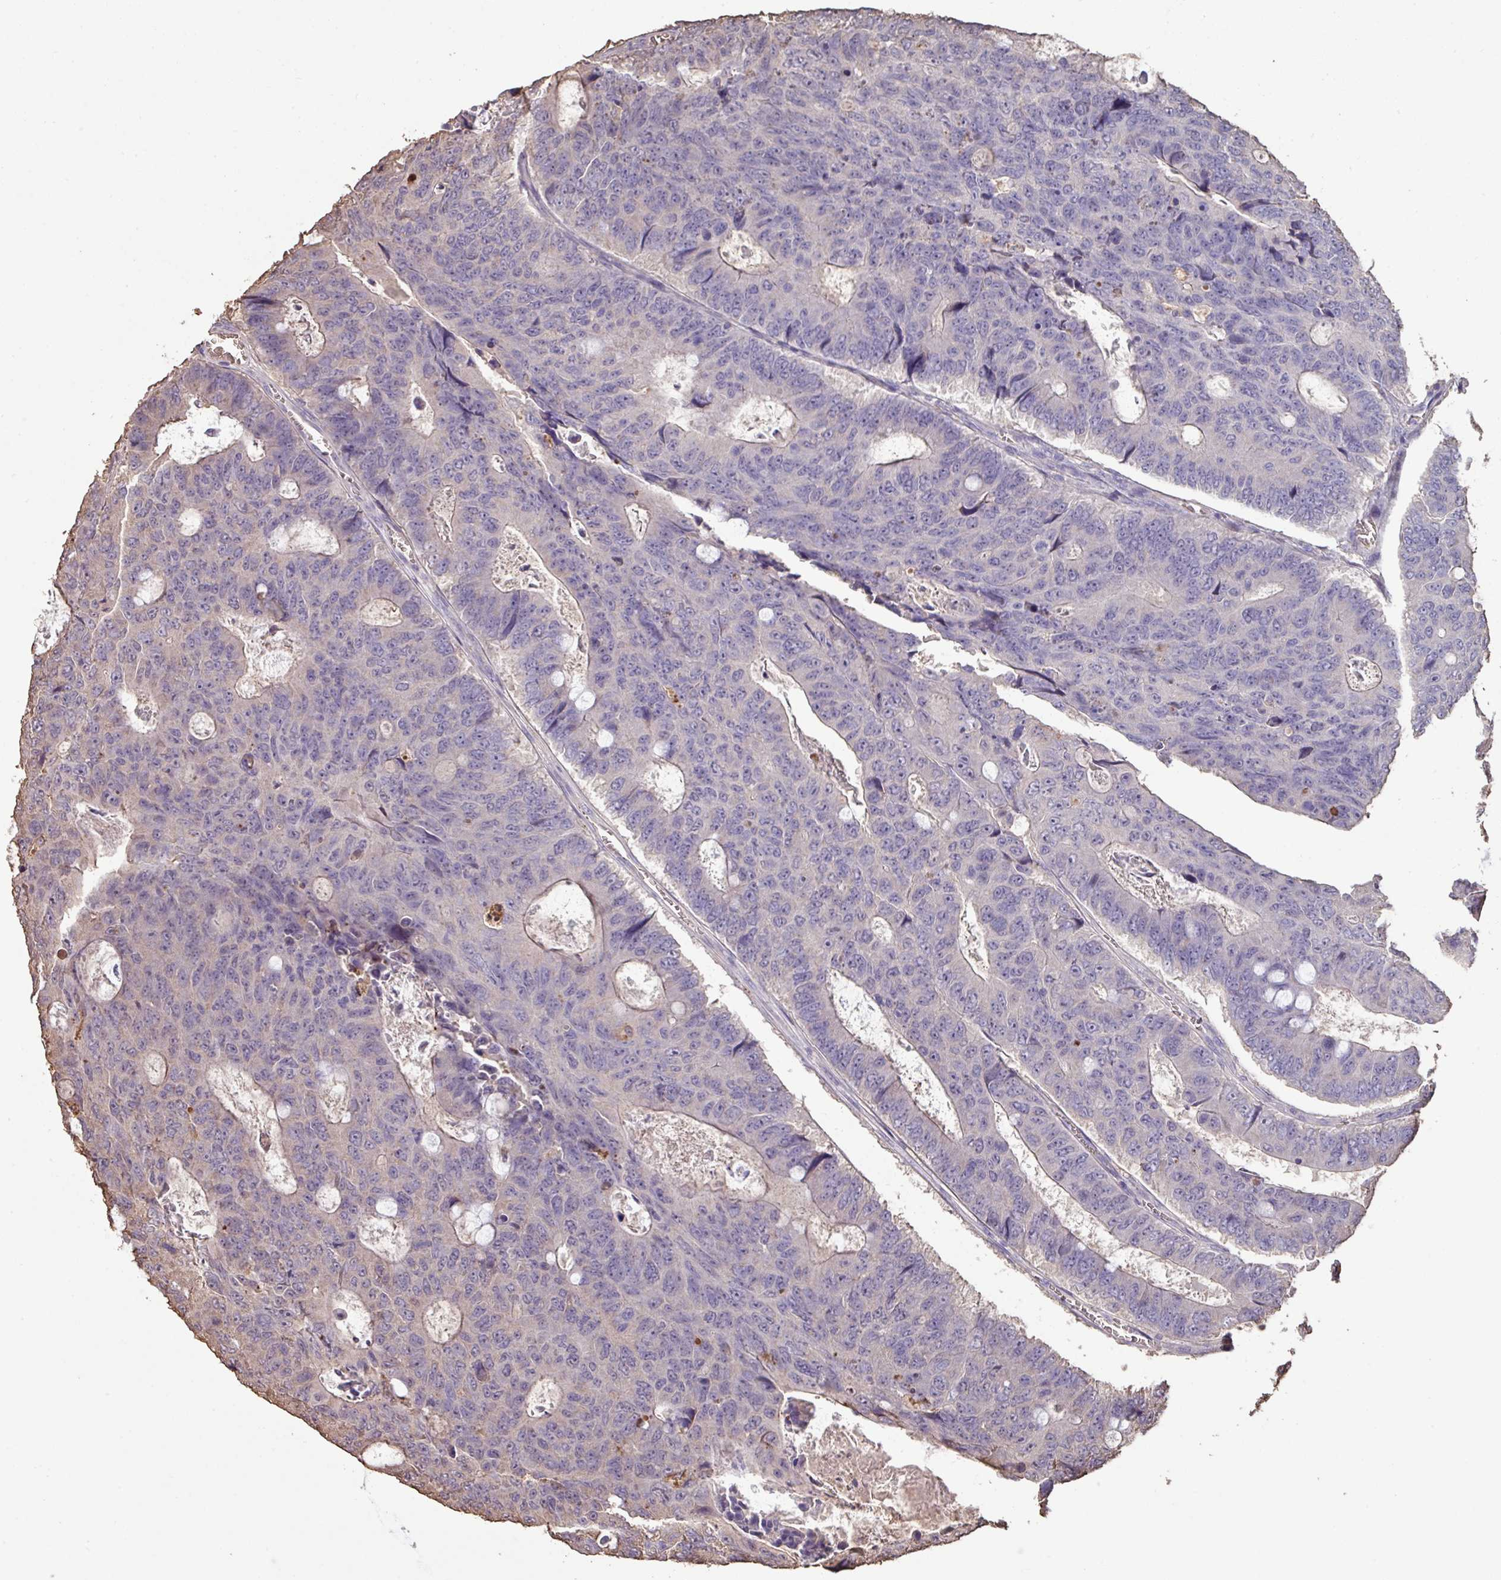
{"staining": {"intensity": "negative", "quantity": "none", "location": "none"}, "tissue": "colorectal cancer", "cell_type": "Tumor cells", "image_type": "cancer", "snomed": [{"axis": "morphology", "description": "Adenocarcinoma, NOS"}, {"axis": "topography", "description": "Colon"}], "caption": "IHC photomicrograph of human colorectal cancer stained for a protein (brown), which demonstrates no positivity in tumor cells. Brightfield microscopy of IHC stained with DAB (3,3'-diaminobenzidine) (brown) and hematoxylin (blue), captured at high magnification.", "gene": "CAMK2B", "patient": {"sex": "male", "age": 87}}